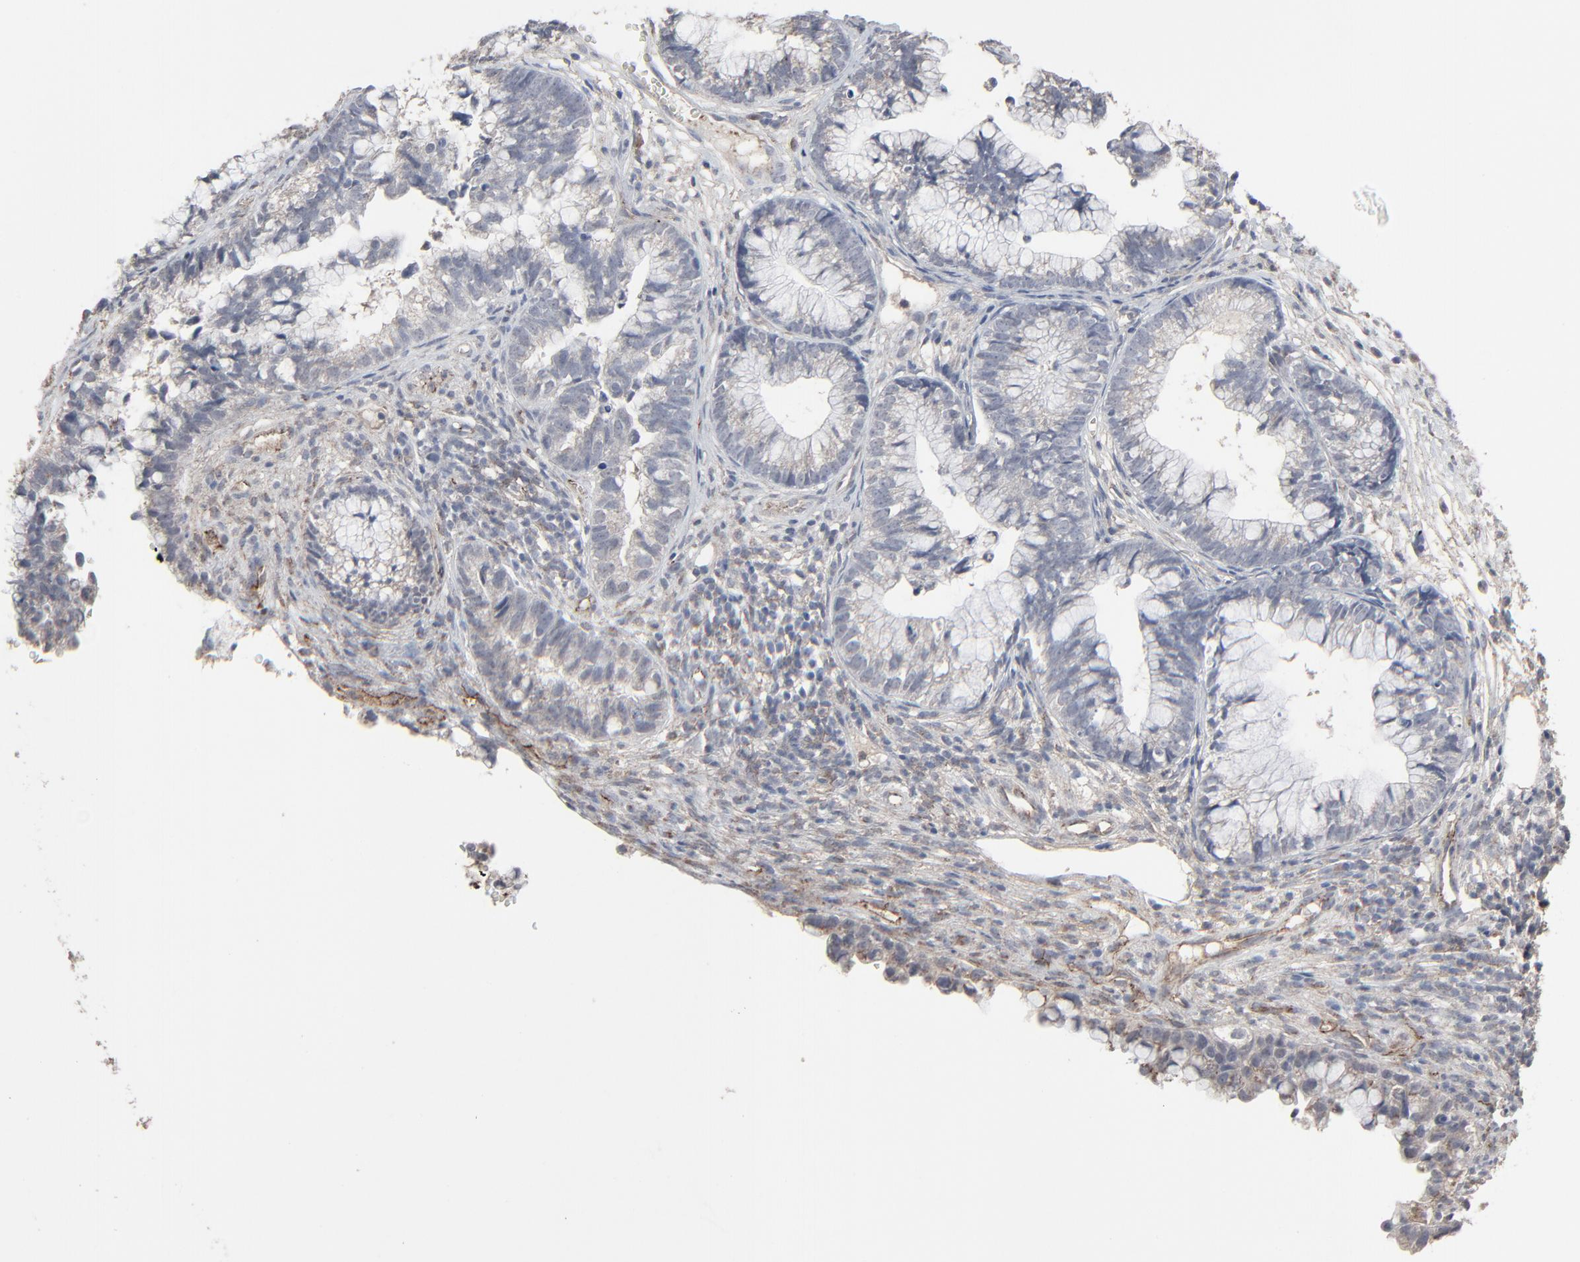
{"staining": {"intensity": "negative", "quantity": "none", "location": "none"}, "tissue": "cervical cancer", "cell_type": "Tumor cells", "image_type": "cancer", "snomed": [{"axis": "morphology", "description": "Adenocarcinoma, NOS"}, {"axis": "topography", "description": "Cervix"}], "caption": "Tumor cells show no significant positivity in cervical adenocarcinoma.", "gene": "JAM3", "patient": {"sex": "female", "age": 44}}